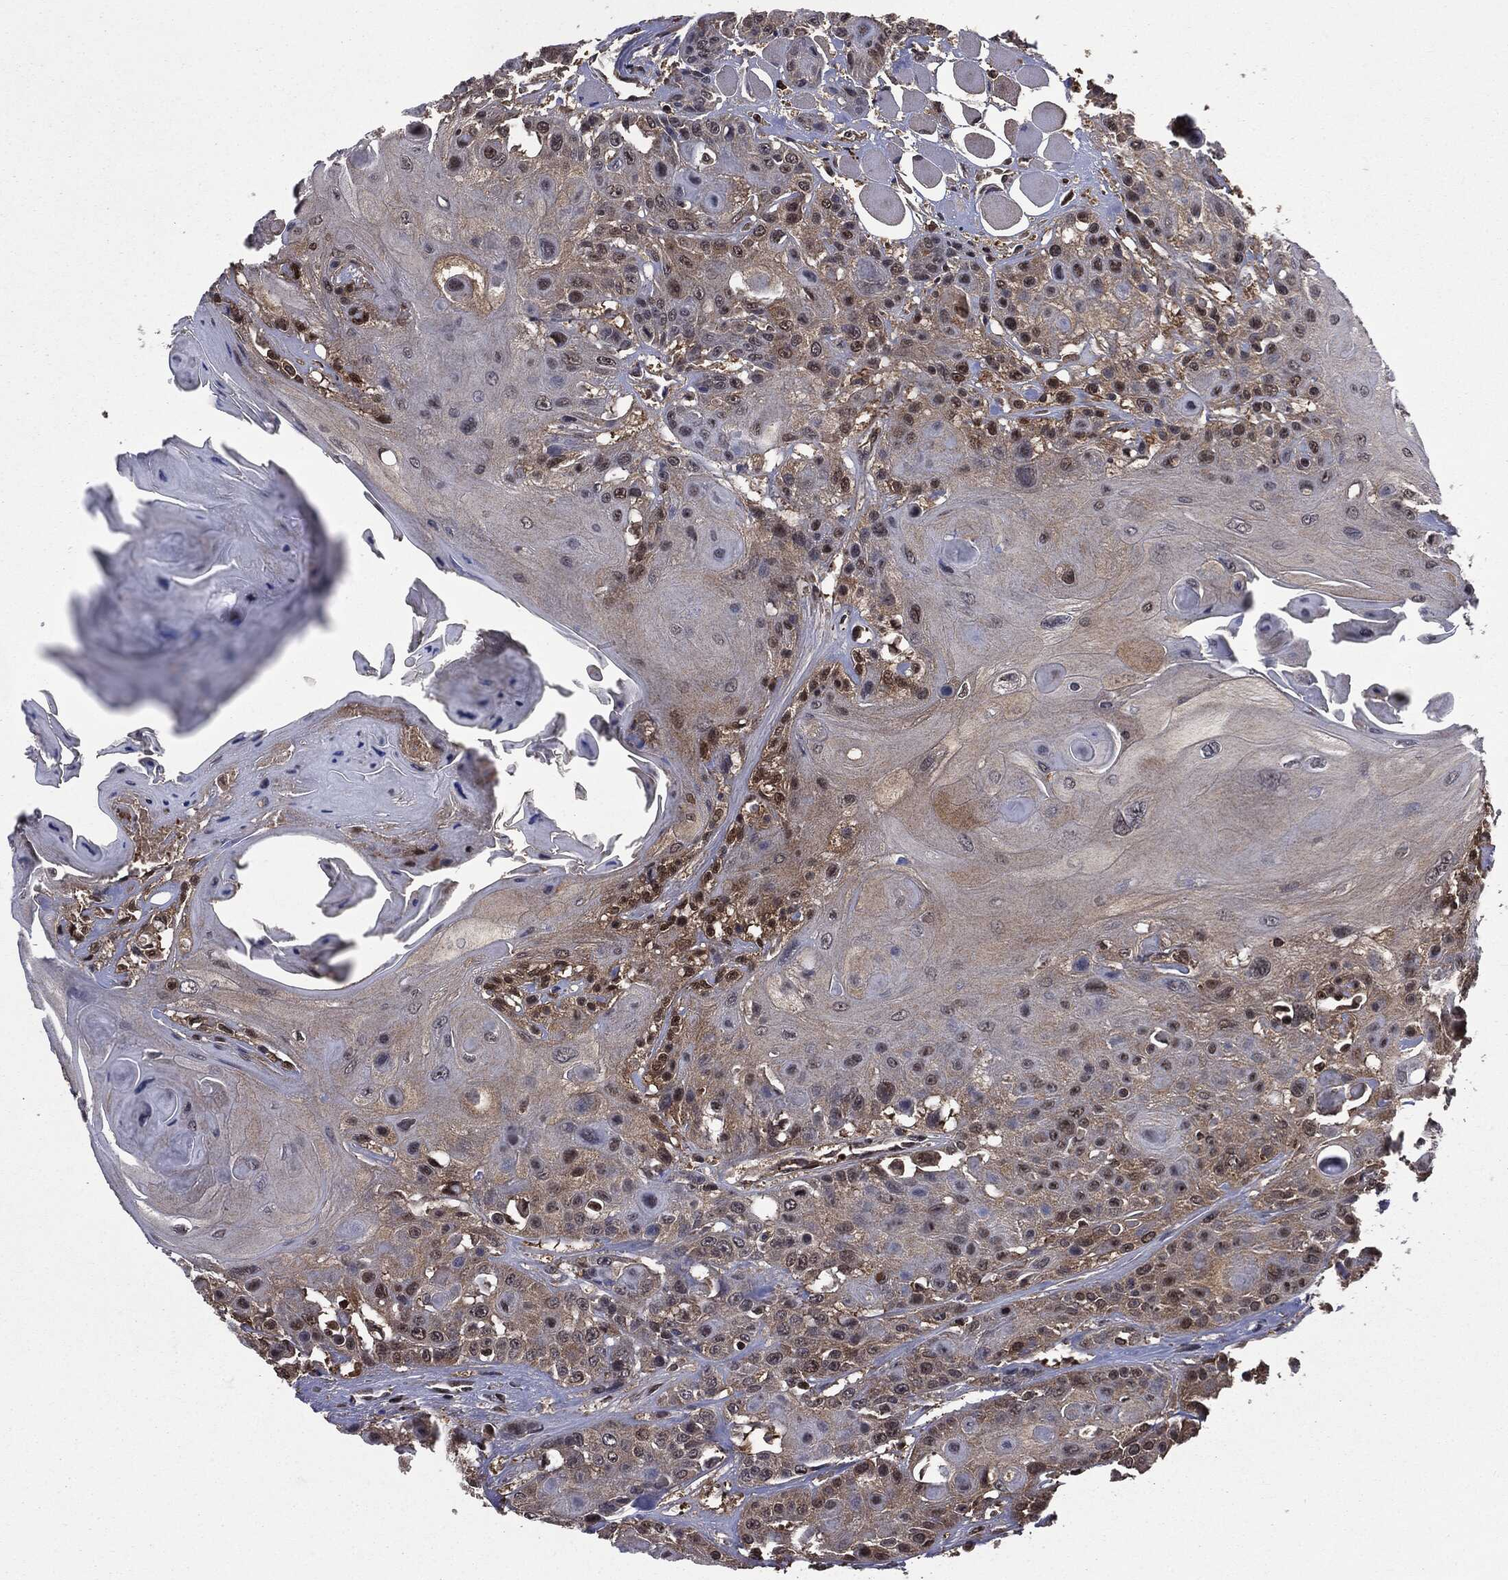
{"staining": {"intensity": "weak", "quantity": "<25%", "location": "cytoplasmic/membranous,nuclear"}, "tissue": "head and neck cancer", "cell_type": "Tumor cells", "image_type": "cancer", "snomed": [{"axis": "morphology", "description": "Squamous cell carcinoma, NOS"}, {"axis": "topography", "description": "Head-Neck"}], "caption": "There is no significant positivity in tumor cells of head and neck cancer.", "gene": "GPI", "patient": {"sex": "female", "age": 59}}